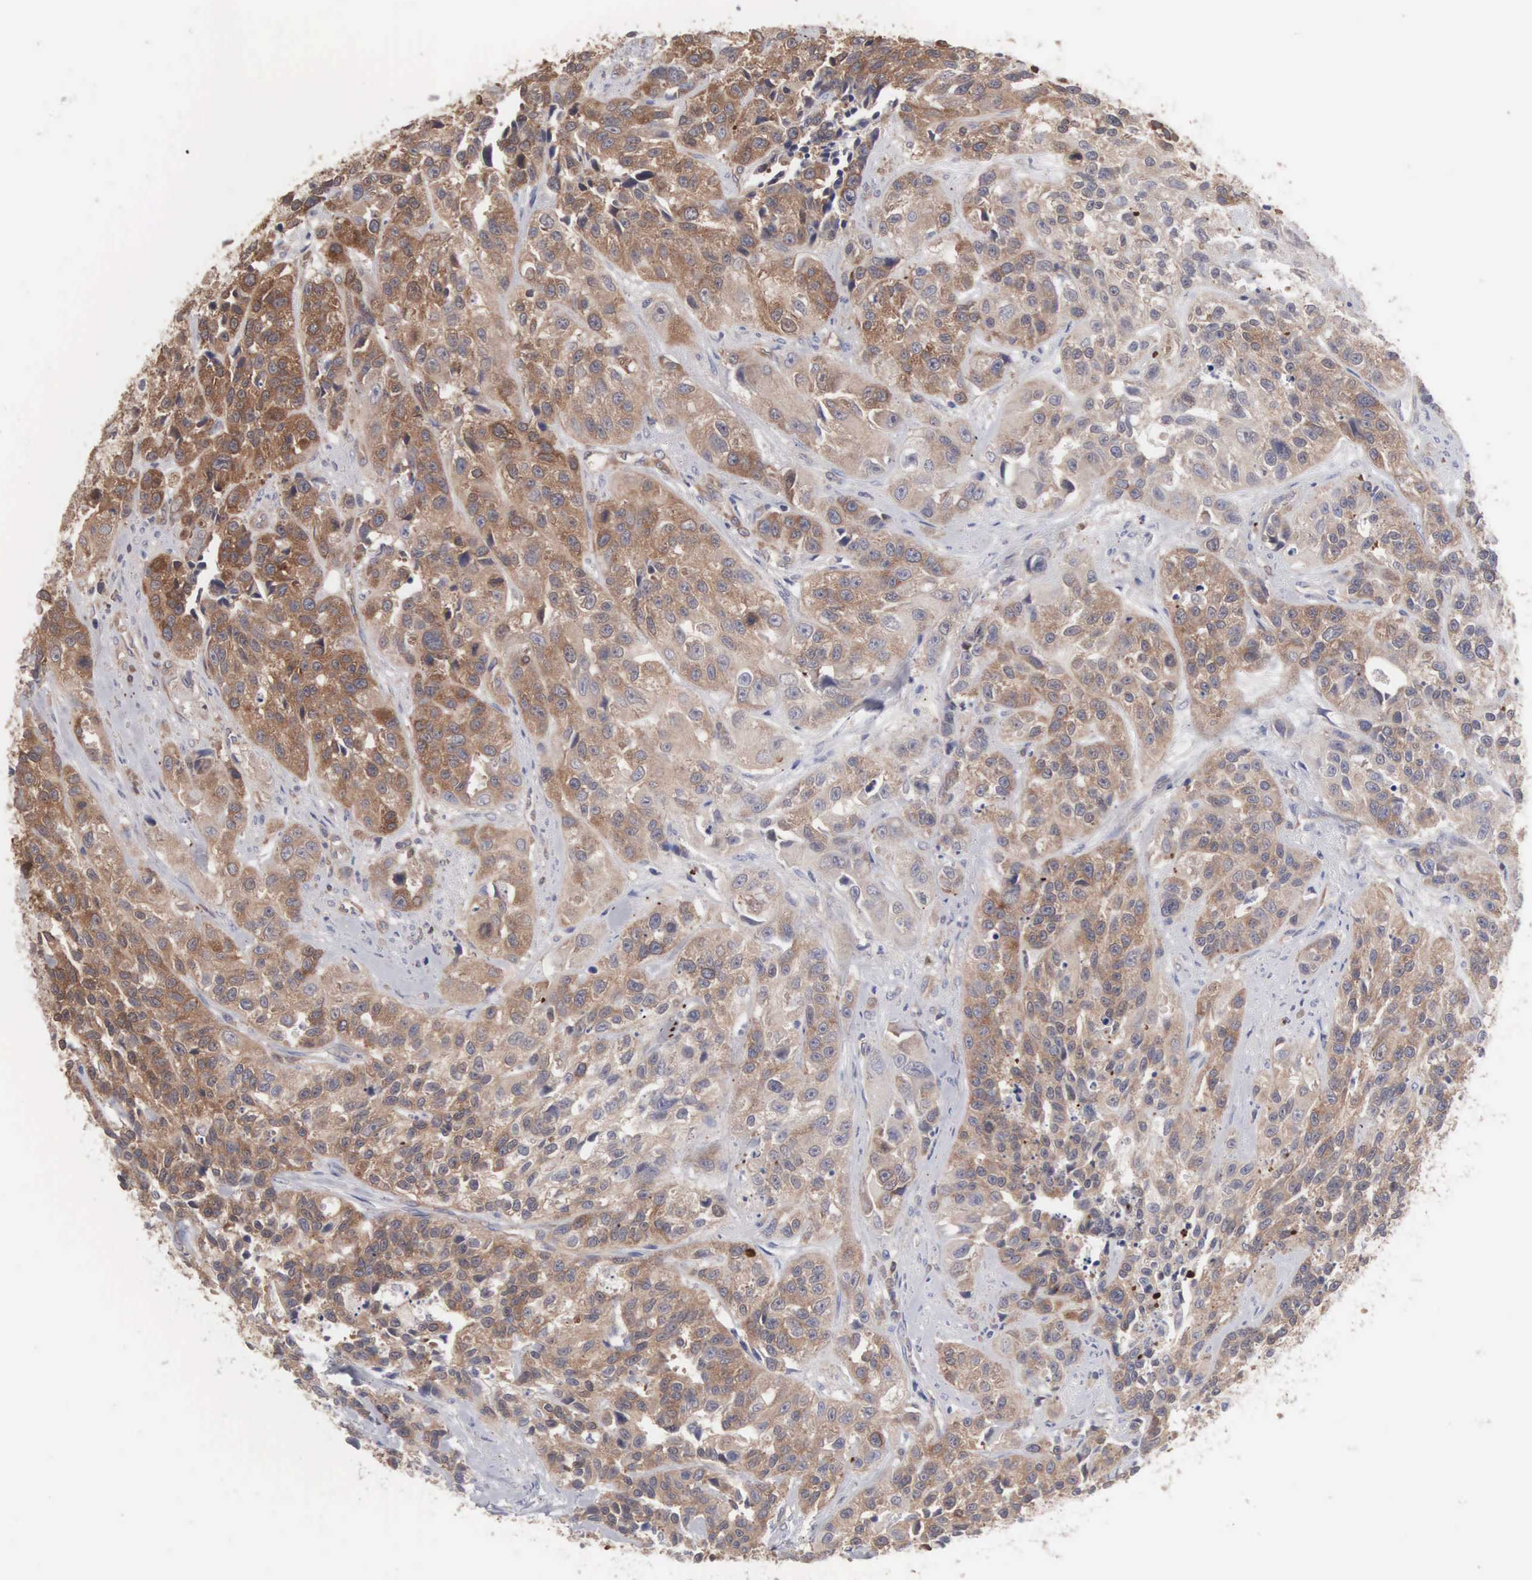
{"staining": {"intensity": "moderate", "quantity": ">75%", "location": "cytoplasmic/membranous"}, "tissue": "urothelial cancer", "cell_type": "Tumor cells", "image_type": "cancer", "snomed": [{"axis": "morphology", "description": "Urothelial carcinoma, High grade"}, {"axis": "topography", "description": "Urinary bladder"}], "caption": "High-grade urothelial carcinoma was stained to show a protein in brown. There is medium levels of moderate cytoplasmic/membranous positivity in approximately >75% of tumor cells.", "gene": "MTHFD1", "patient": {"sex": "female", "age": 81}}